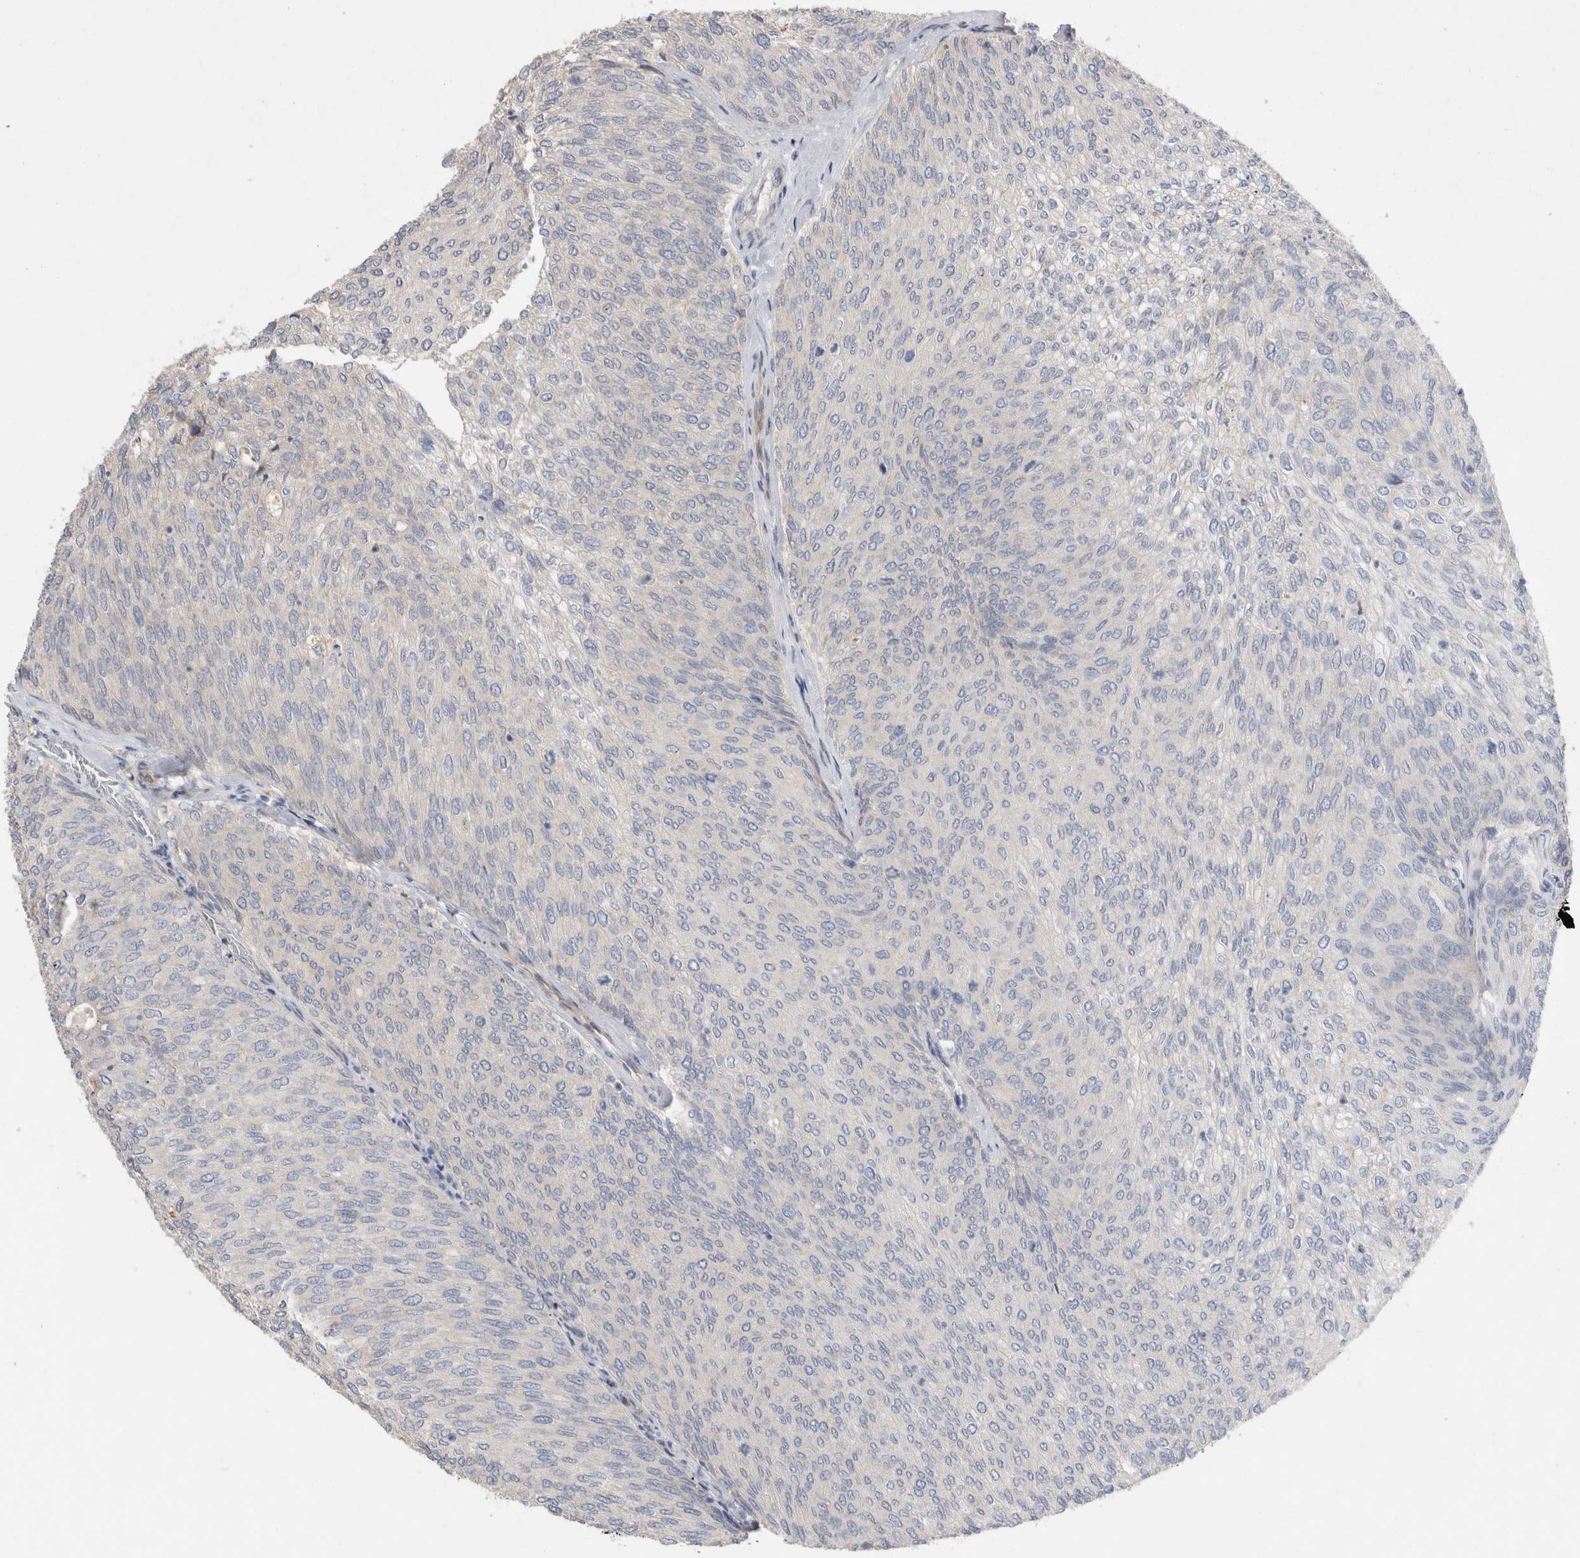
{"staining": {"intensity": "negative", "quantity": "none", "location": "none"}, "tissue": "urothelial cancer", "cell_type": "Tumor cells", "image_type": "cancer", "snomed": [{"axis": "morphology", "description": "Urothelial carcinoma, Low grade"}, {"axis": "topography", "description": "Urinary bladder"}], "caption": "Tumor cells show no significant protein staining in urothelial cancer.", "gene": "TRMT9B", "patient": {"sex": "female", "age": 79}}